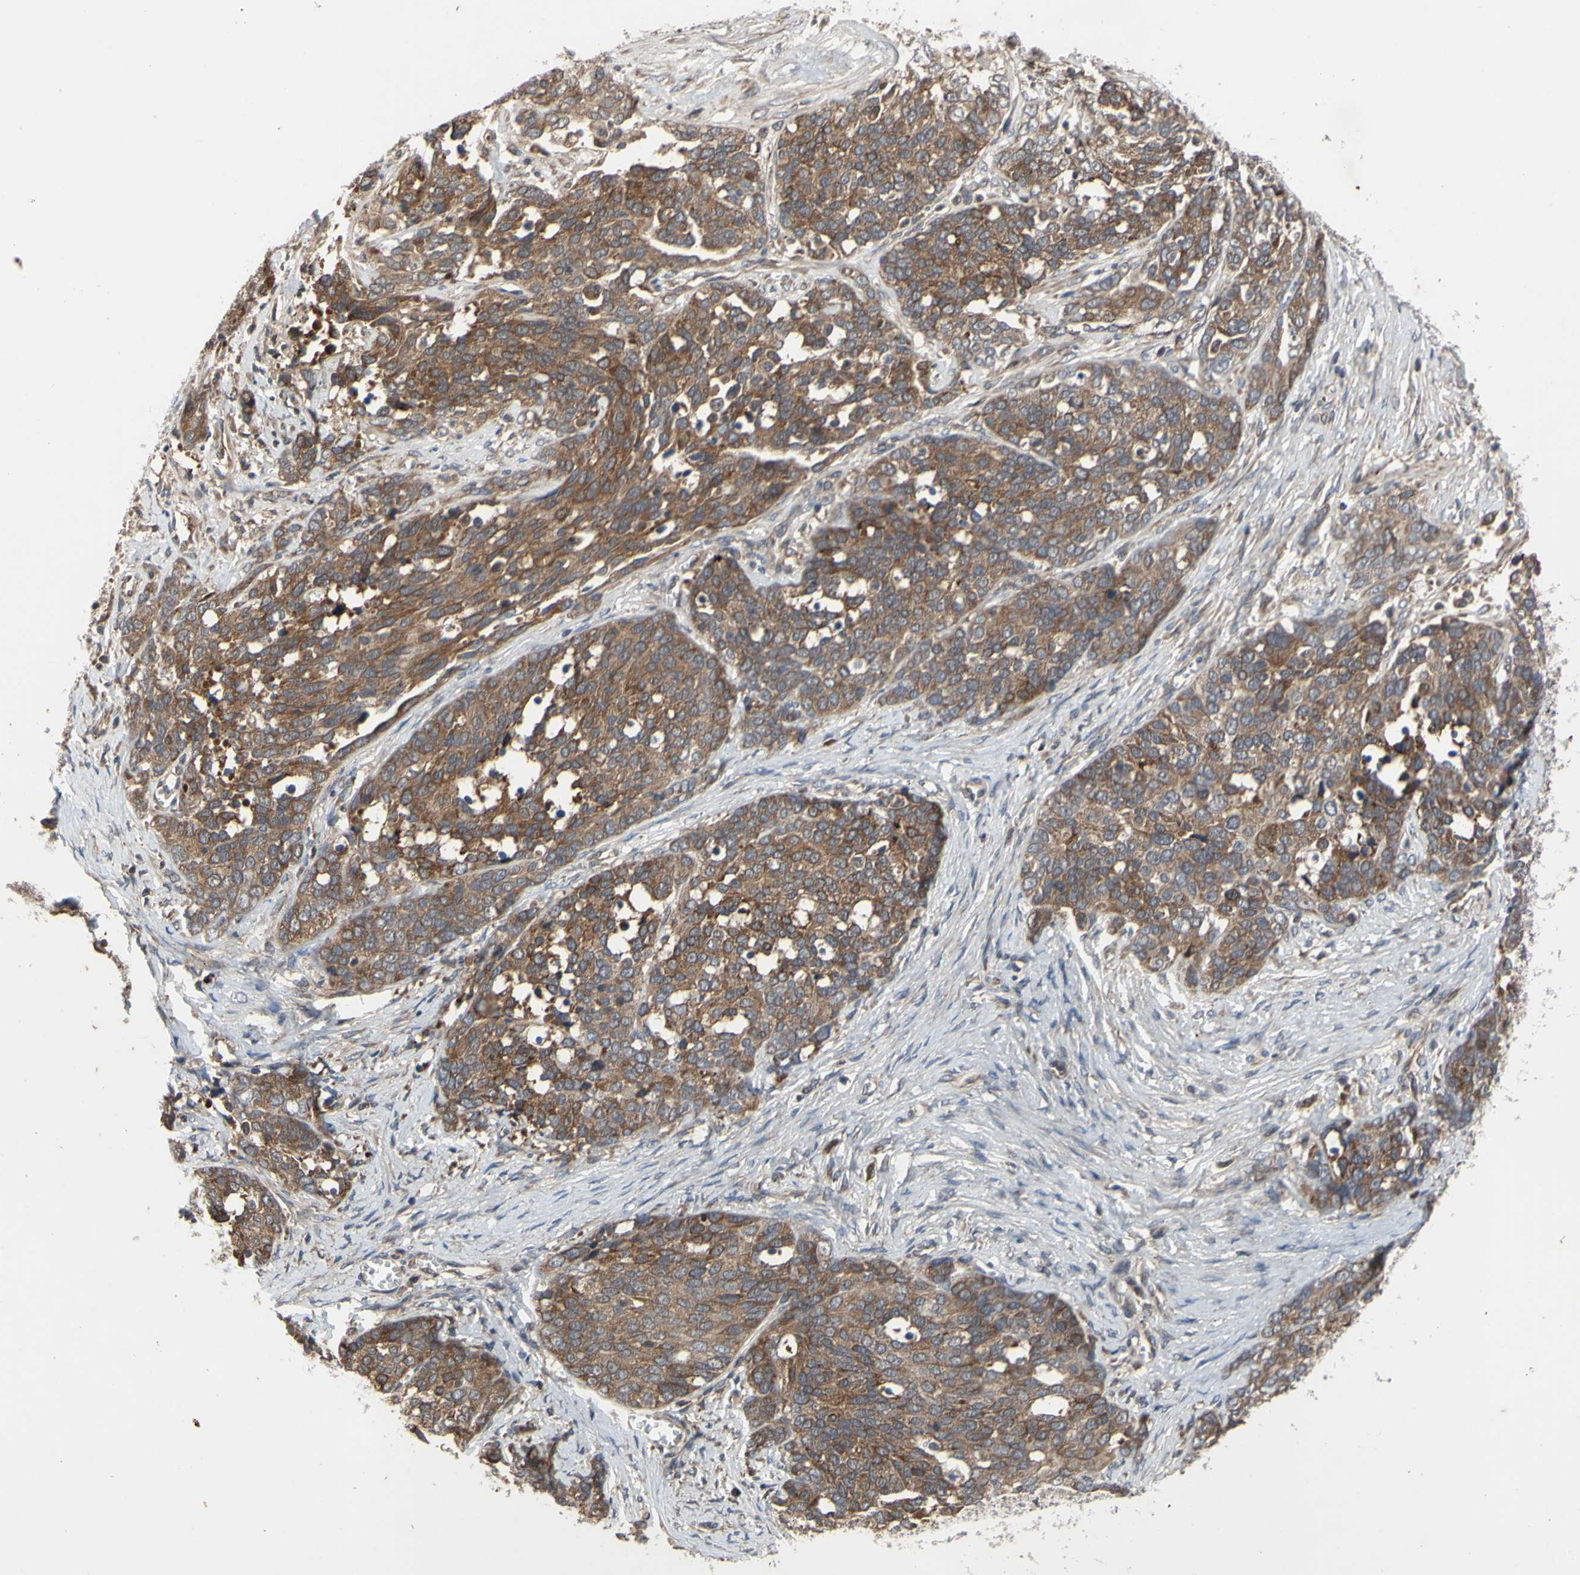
{"staining": {"intensity": "moderate", "quantity": ">75%", "location": "cytoplasmic/membranous"}, "tissue": "ovarian cancer", "cell_type": "Tumor cells", "image_type": "cancer", "snomed": [{"axis": "morphology", "description": "Cystadenocarcinoma, serous, NOS"}, {"axis": "topography", "description": "Ovary"}], "caption": "Protein expression analysis of serous cystadenocarcinoma (ovarian) demonstrates moderate cytoplasmic/membranous staining in about >75% of tumor cells. The staining was performed using DAB, with brown indicating positive protein expression. Nuclei are stained blue with hematoxylin.", "gene": "XIAP", "patient": {"sex": "female", "age": 44}}